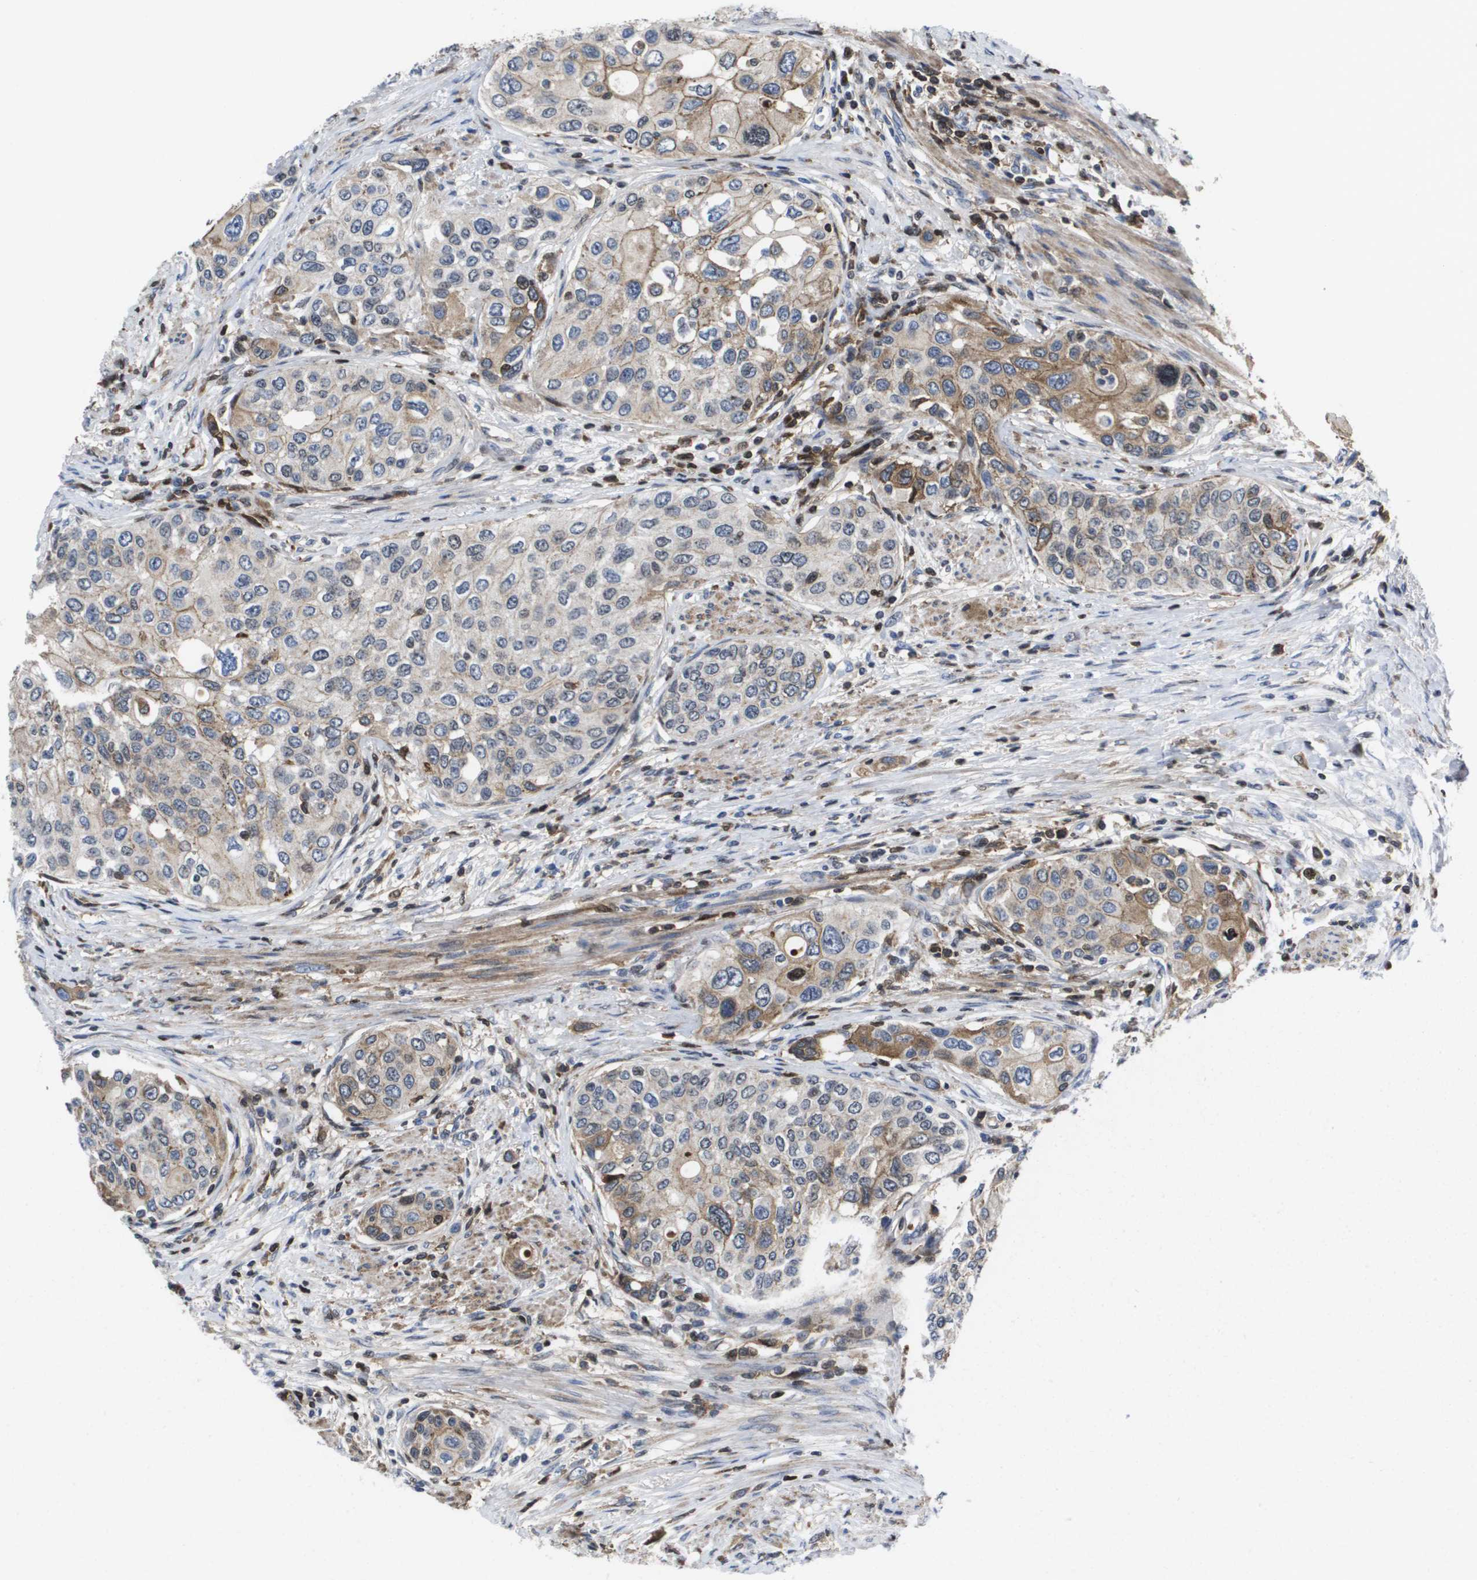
{"staining": {"intensity": "moderate", "quantity": "25%-75%", "location": "cytoplasmic/membranous"}, "tissue": "urothelial cancer", "cell_type": "Tumor cells", "image_type": "cancer", "snomed": [{"axis": "morphology", "description": "Urothelial carcinoma, High grade"}, {"axis": "topography", "description": "Urinary bladder"}], "caption": "Urothelial cancer stained with immunohistochemistry reveals moderate cytoplasmic/membranous staining in approximately 25%-75% of tumor cells. (Stains: DAB in brown, nuclei in blue, Microscopy: brightfield microscopy at high magnification).", "gene": "SERPINC1", "patient": {"sex": "female", "age": 56}}